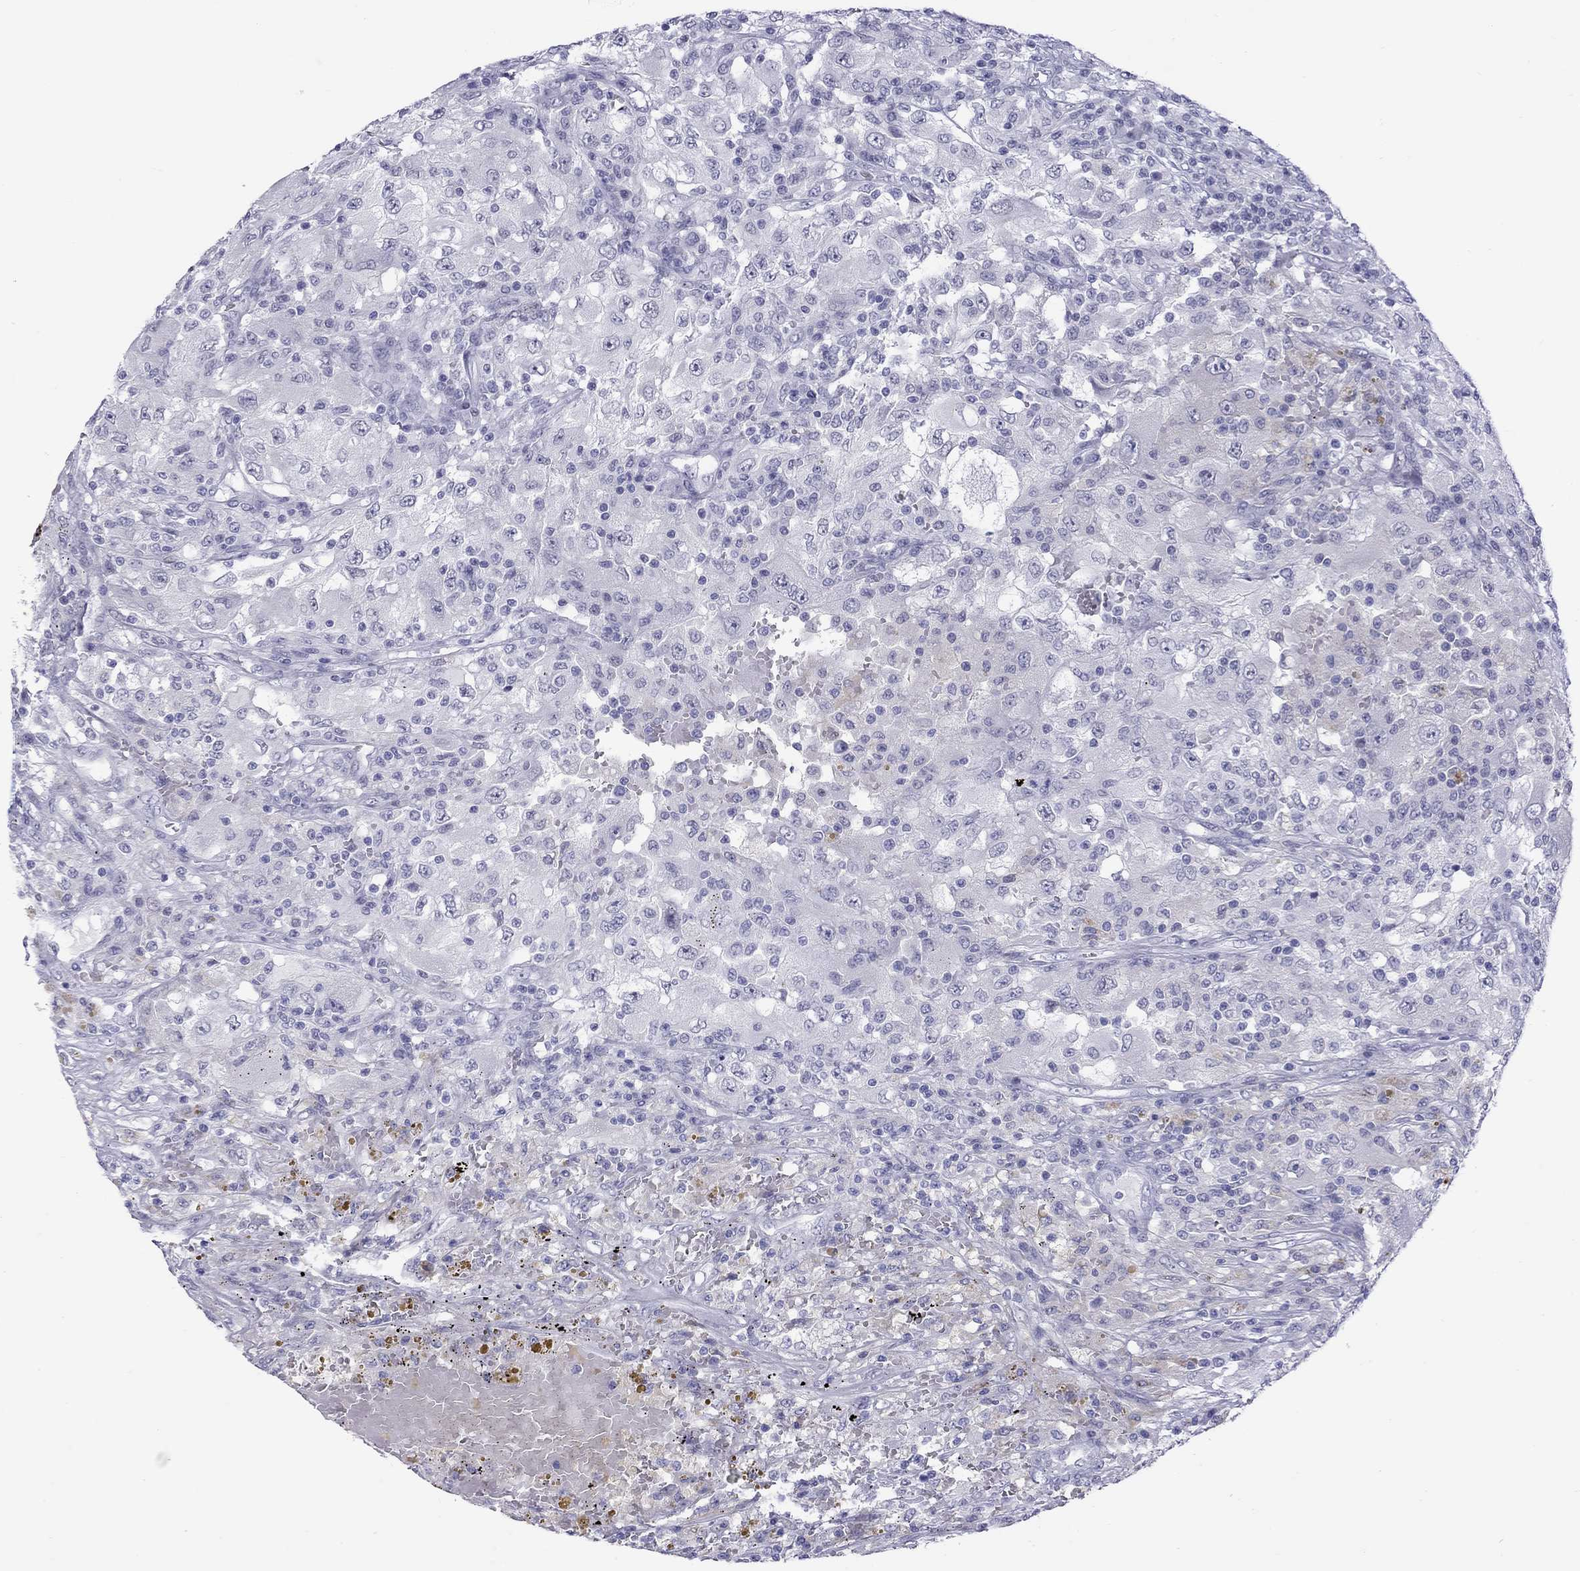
{"staining": {"intensity": "negative", "quantity": "none", "location": "none"}, "tissue": "renal cancer", "cell_type": "Tumor cells", "image_type": "cancer", "snomed": [{"axis": "morphology", "description": "Adenocarcinoma, NOS"}, {"axis": "topography", "description": "Kidney"}], "caption": "The photomicrograph shows no staining of tumor cells in renal cancer (adenocarcinoma).", "gene": "CHRNB3", "patient": {"sex": "female", "age": 67}}